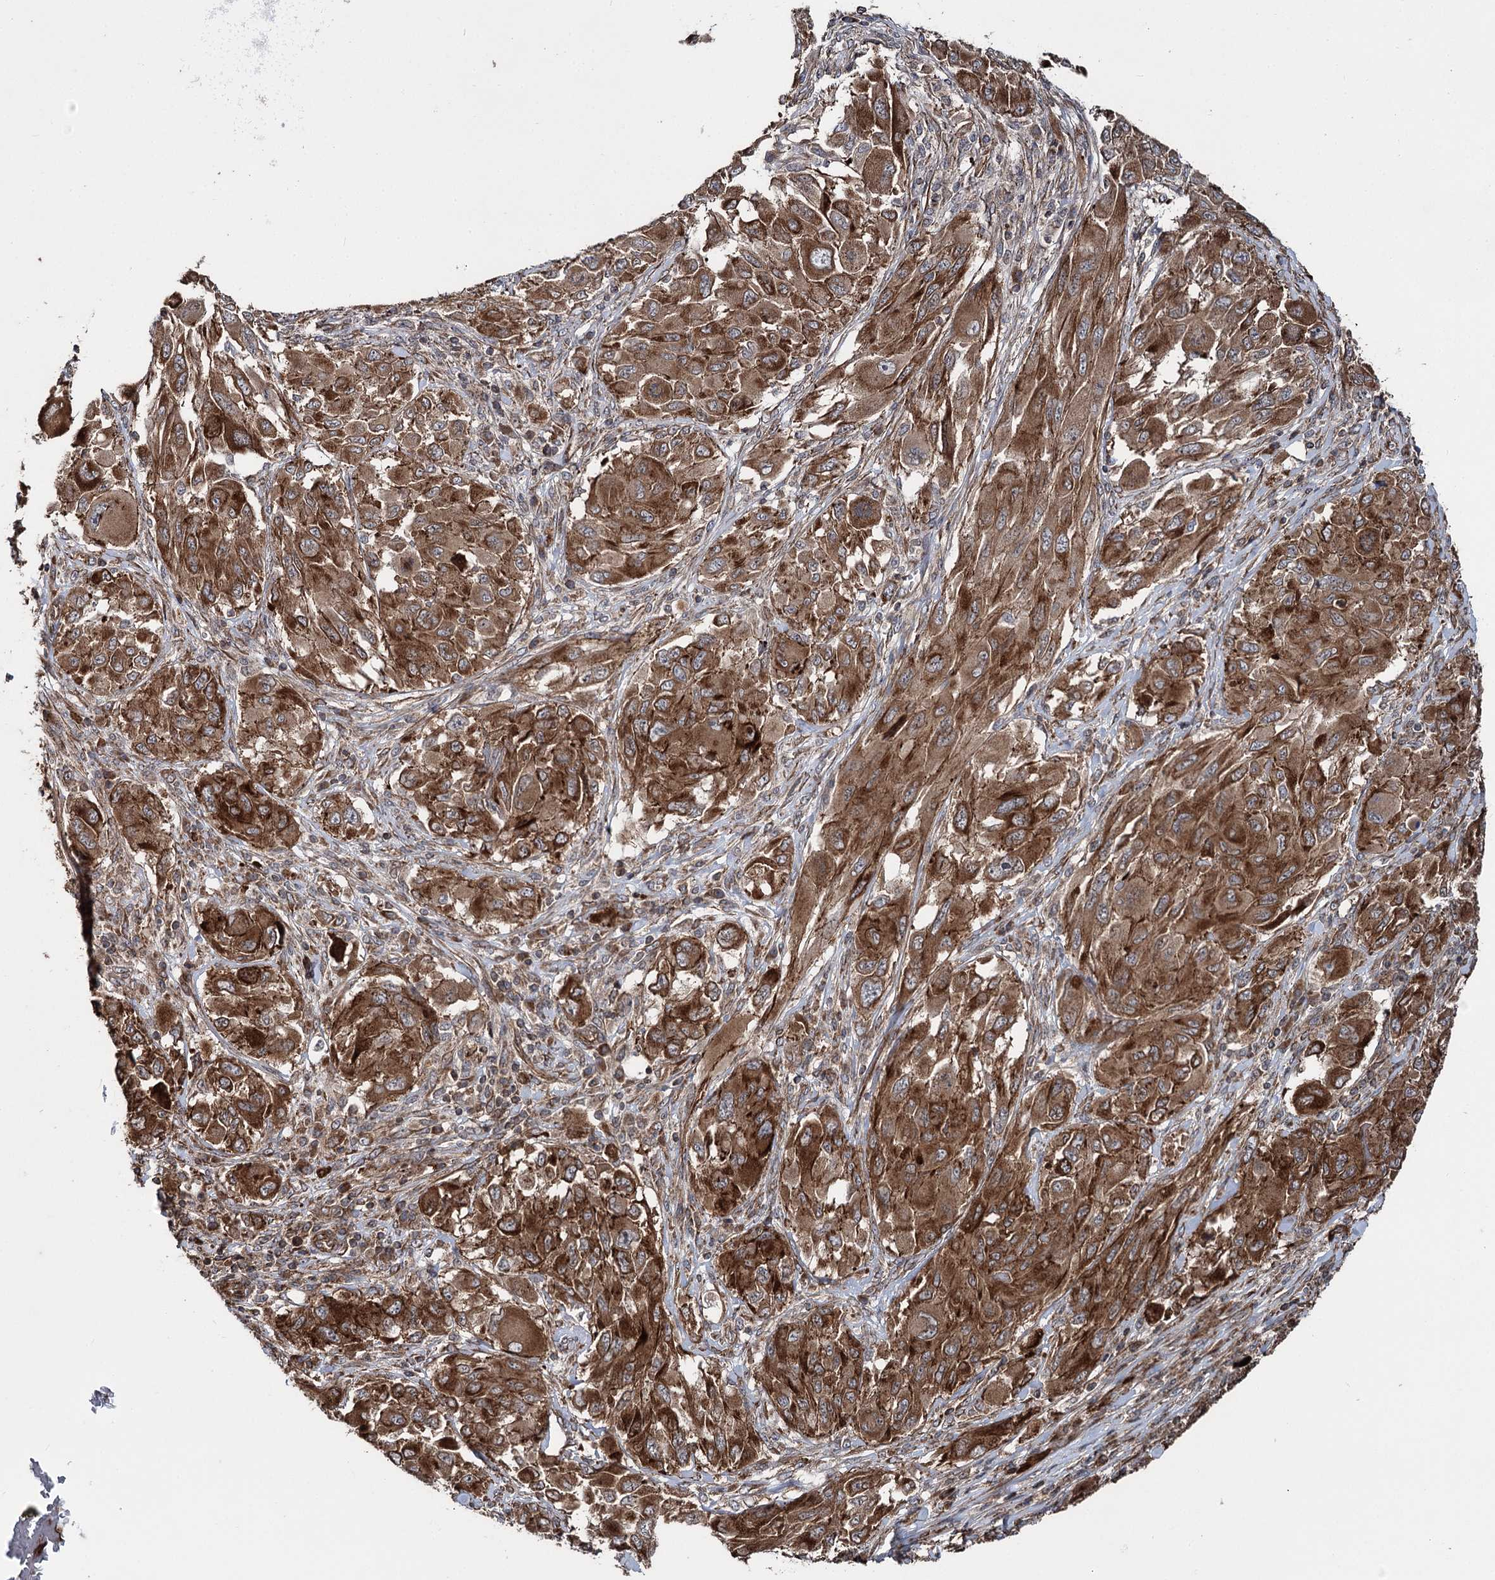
{"staining": {"intensity": "strong", "quantity": ">75%", "location": "cytoplasmic/membranous"}, "tissue": "melanoma", "cell_type": "Tumor cells", "image_type": "cancer", "snomed": [{"axis": "morphology", "description": "Malignant melanoma, NOS"}, {"axis": "topography", "description": "Skin"}], "caption": "The image displays staining of malignant melanoma, revealing strong cytoplasmic/membranous protein expression (brown color) within tumor cells.", "gene": "ITFG2", "patient": {"sex": "female", "age": 91}}